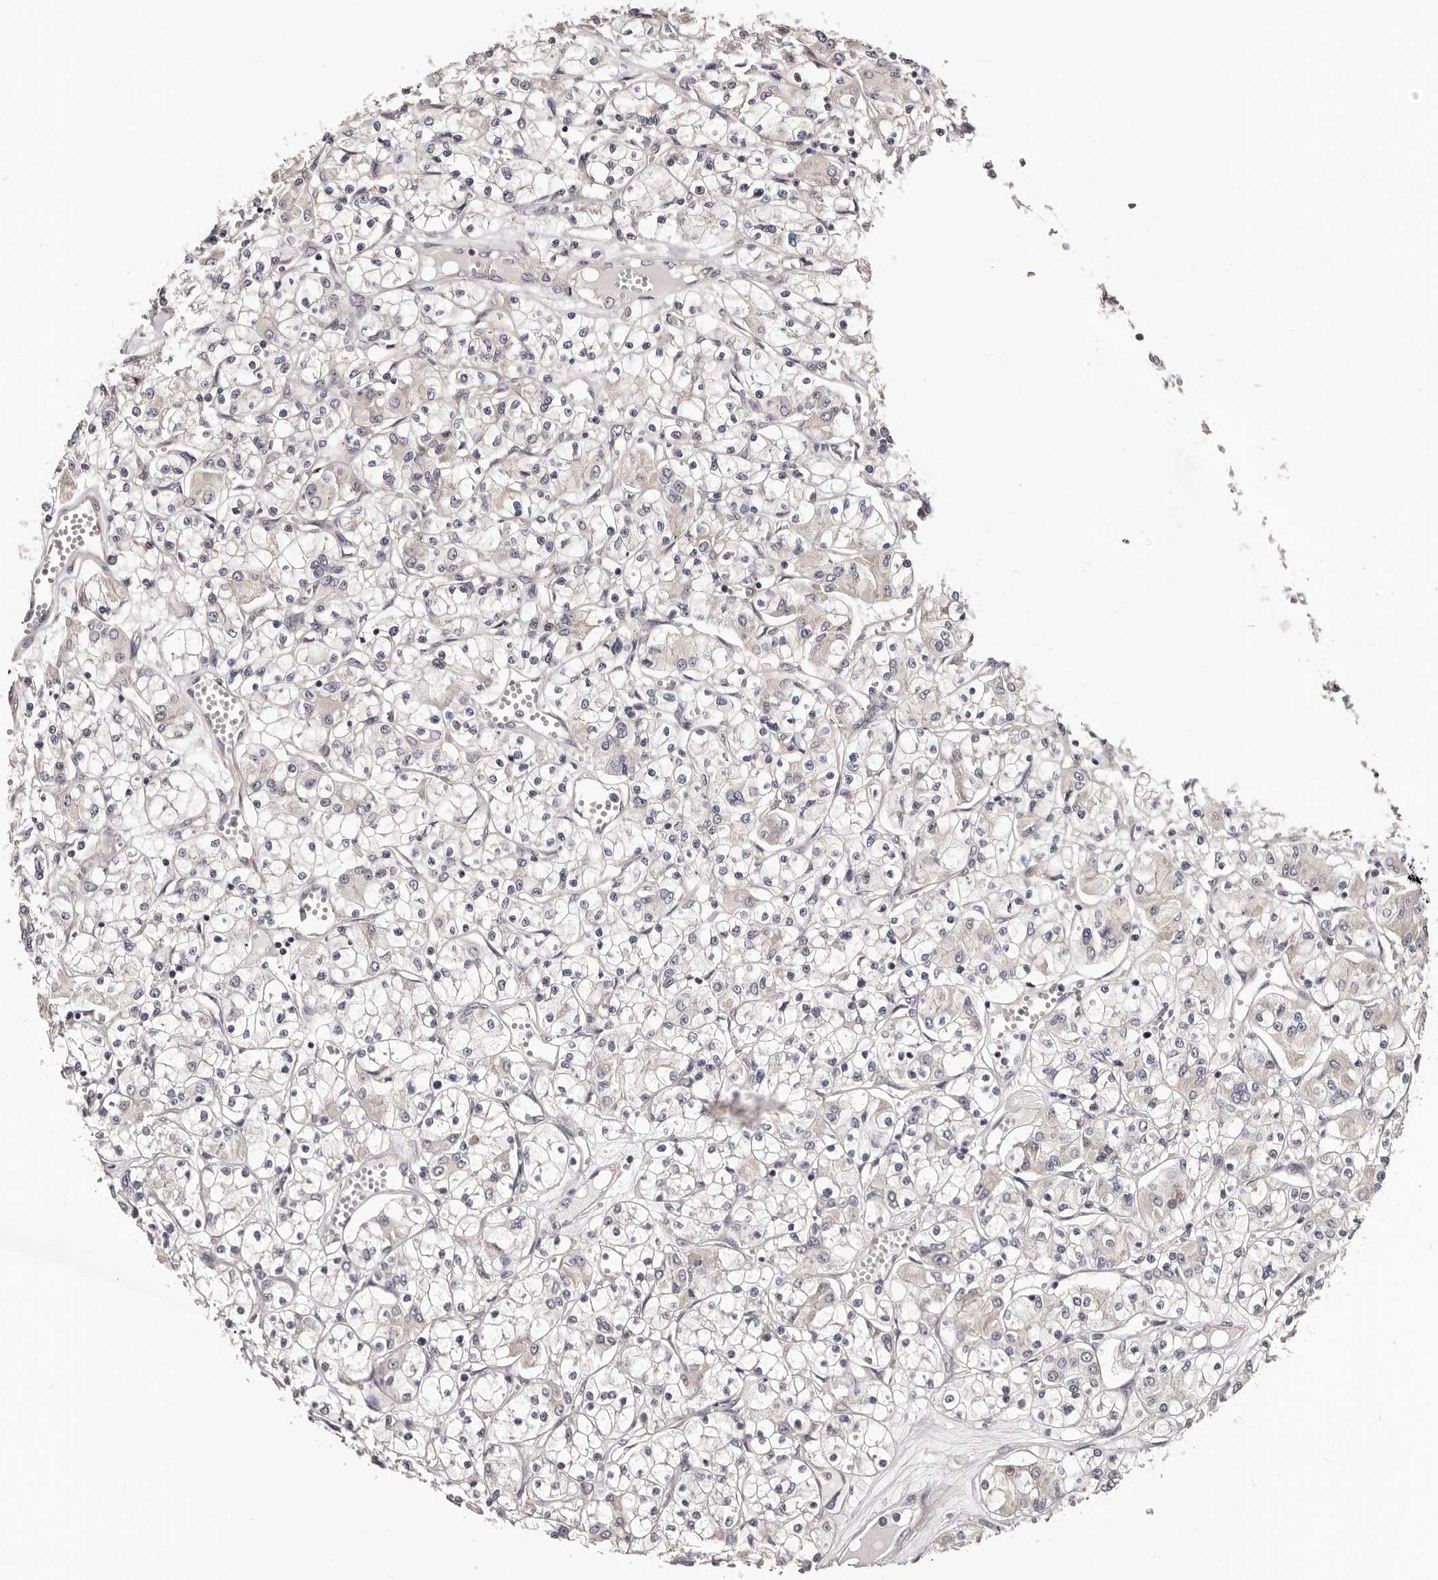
{"staining": {"intensity": "negative", "quantity": "none", "location": "none"}, "tissue": "renal cancer", "cell_type": "Tumor cells", "image_type": "cancer", "snomed": [{"axis": "morphology", "description": "Adenocarcinoma, NOS"}, {"axis": "topography", "description": "Kidney"}], "caption": "Image shows no protein positivity in tumor cells of renal cancer (adenocarcinoma) tissue.", "gene": "NOL12", "patient": {"sex": "female", "age": 59}}